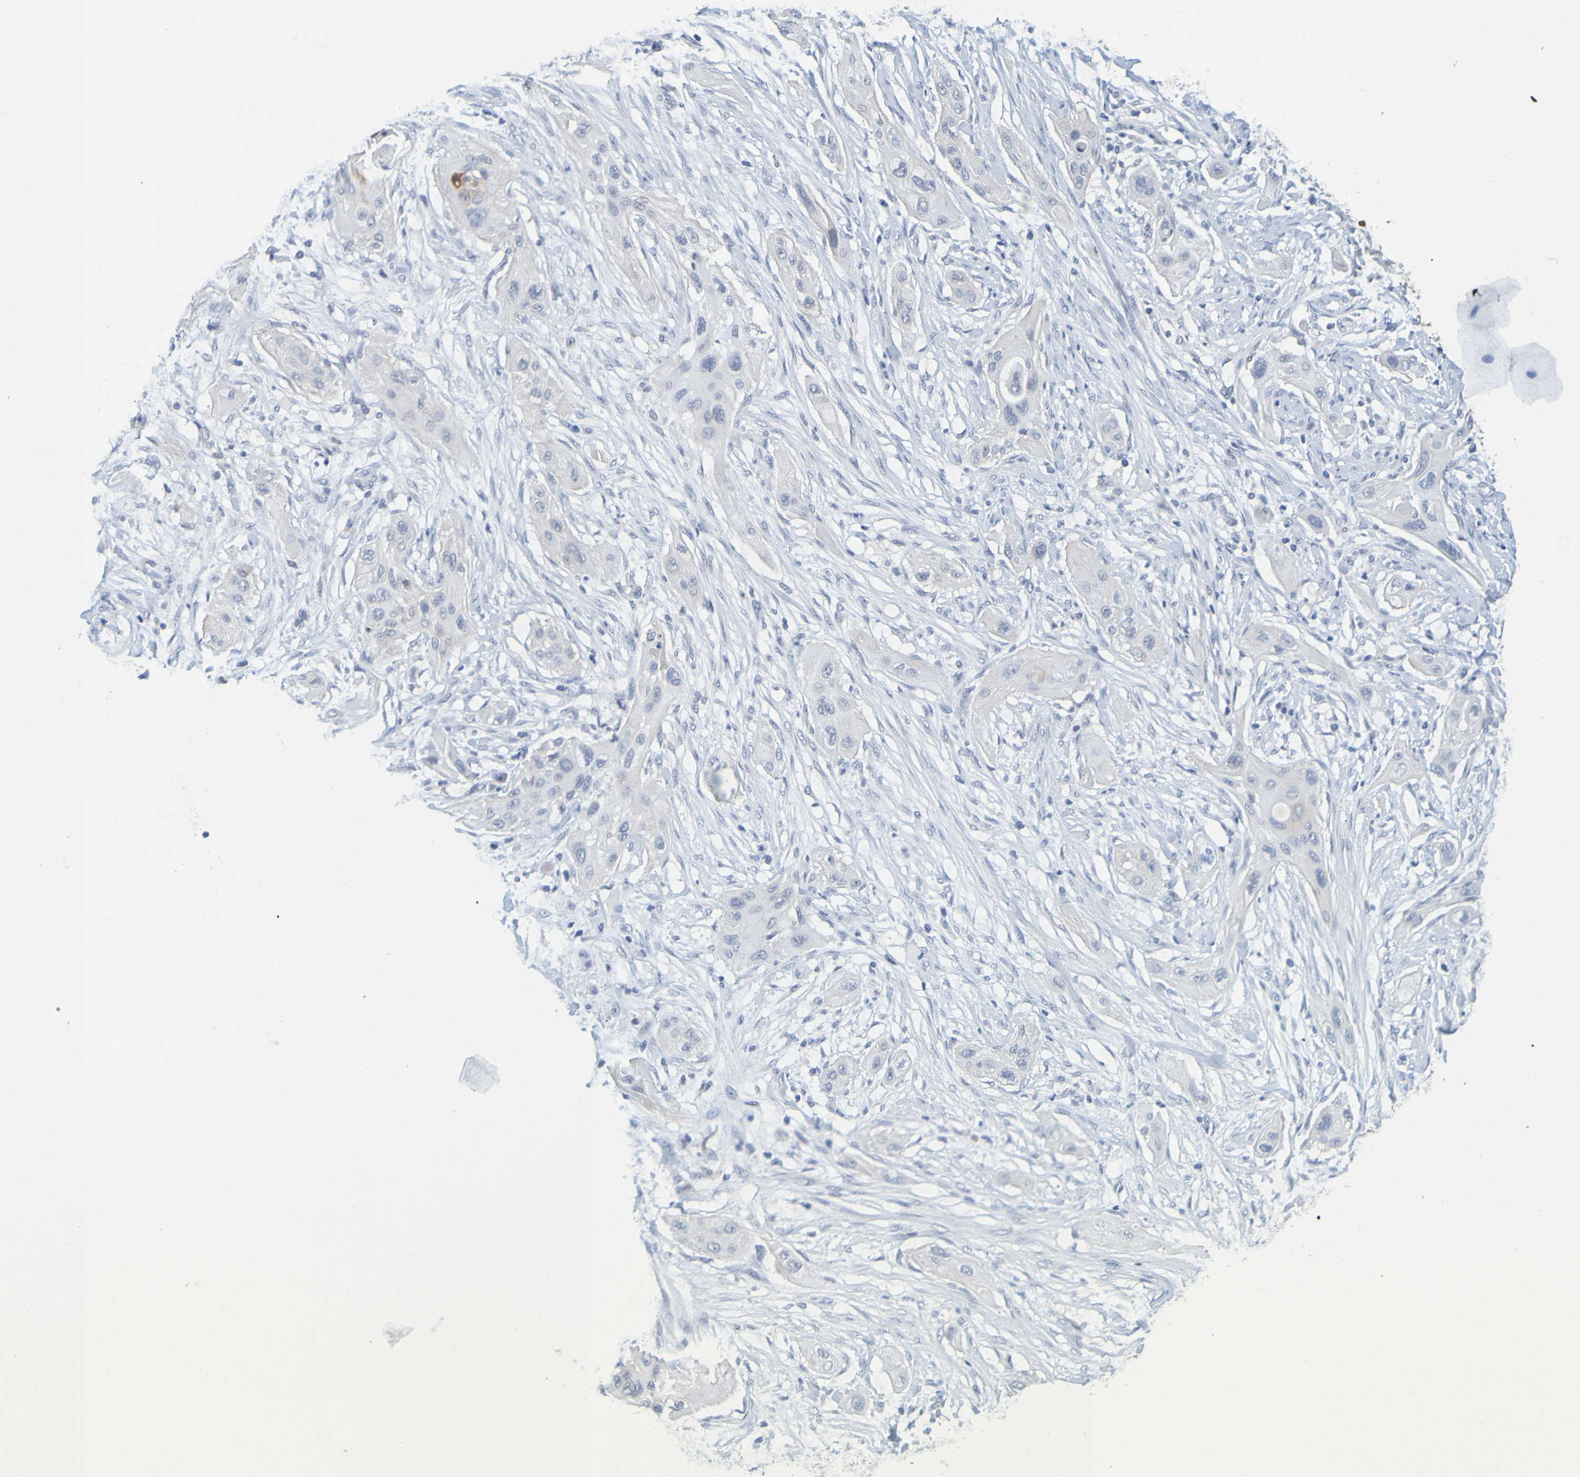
{"staining": {"intensity": "negative", "quantity": "none", "location": "none"}, "tissue": "lung cancer", "cell_type": "Tumor cells", "image_type": "cancer", "snomed": [{"axis": "morphology", "description": "Squamous cell carcinoma, NOS"}, {"axis": "topography", "description": "Lung"}], "caption": "This is an immunohistochemistry (IHC) micrograph of lung squamous cell carcinoma. There is no expression in tumor cells.", "gene": "ENDOU", "patient": {"sex": "female", "age": 47}}